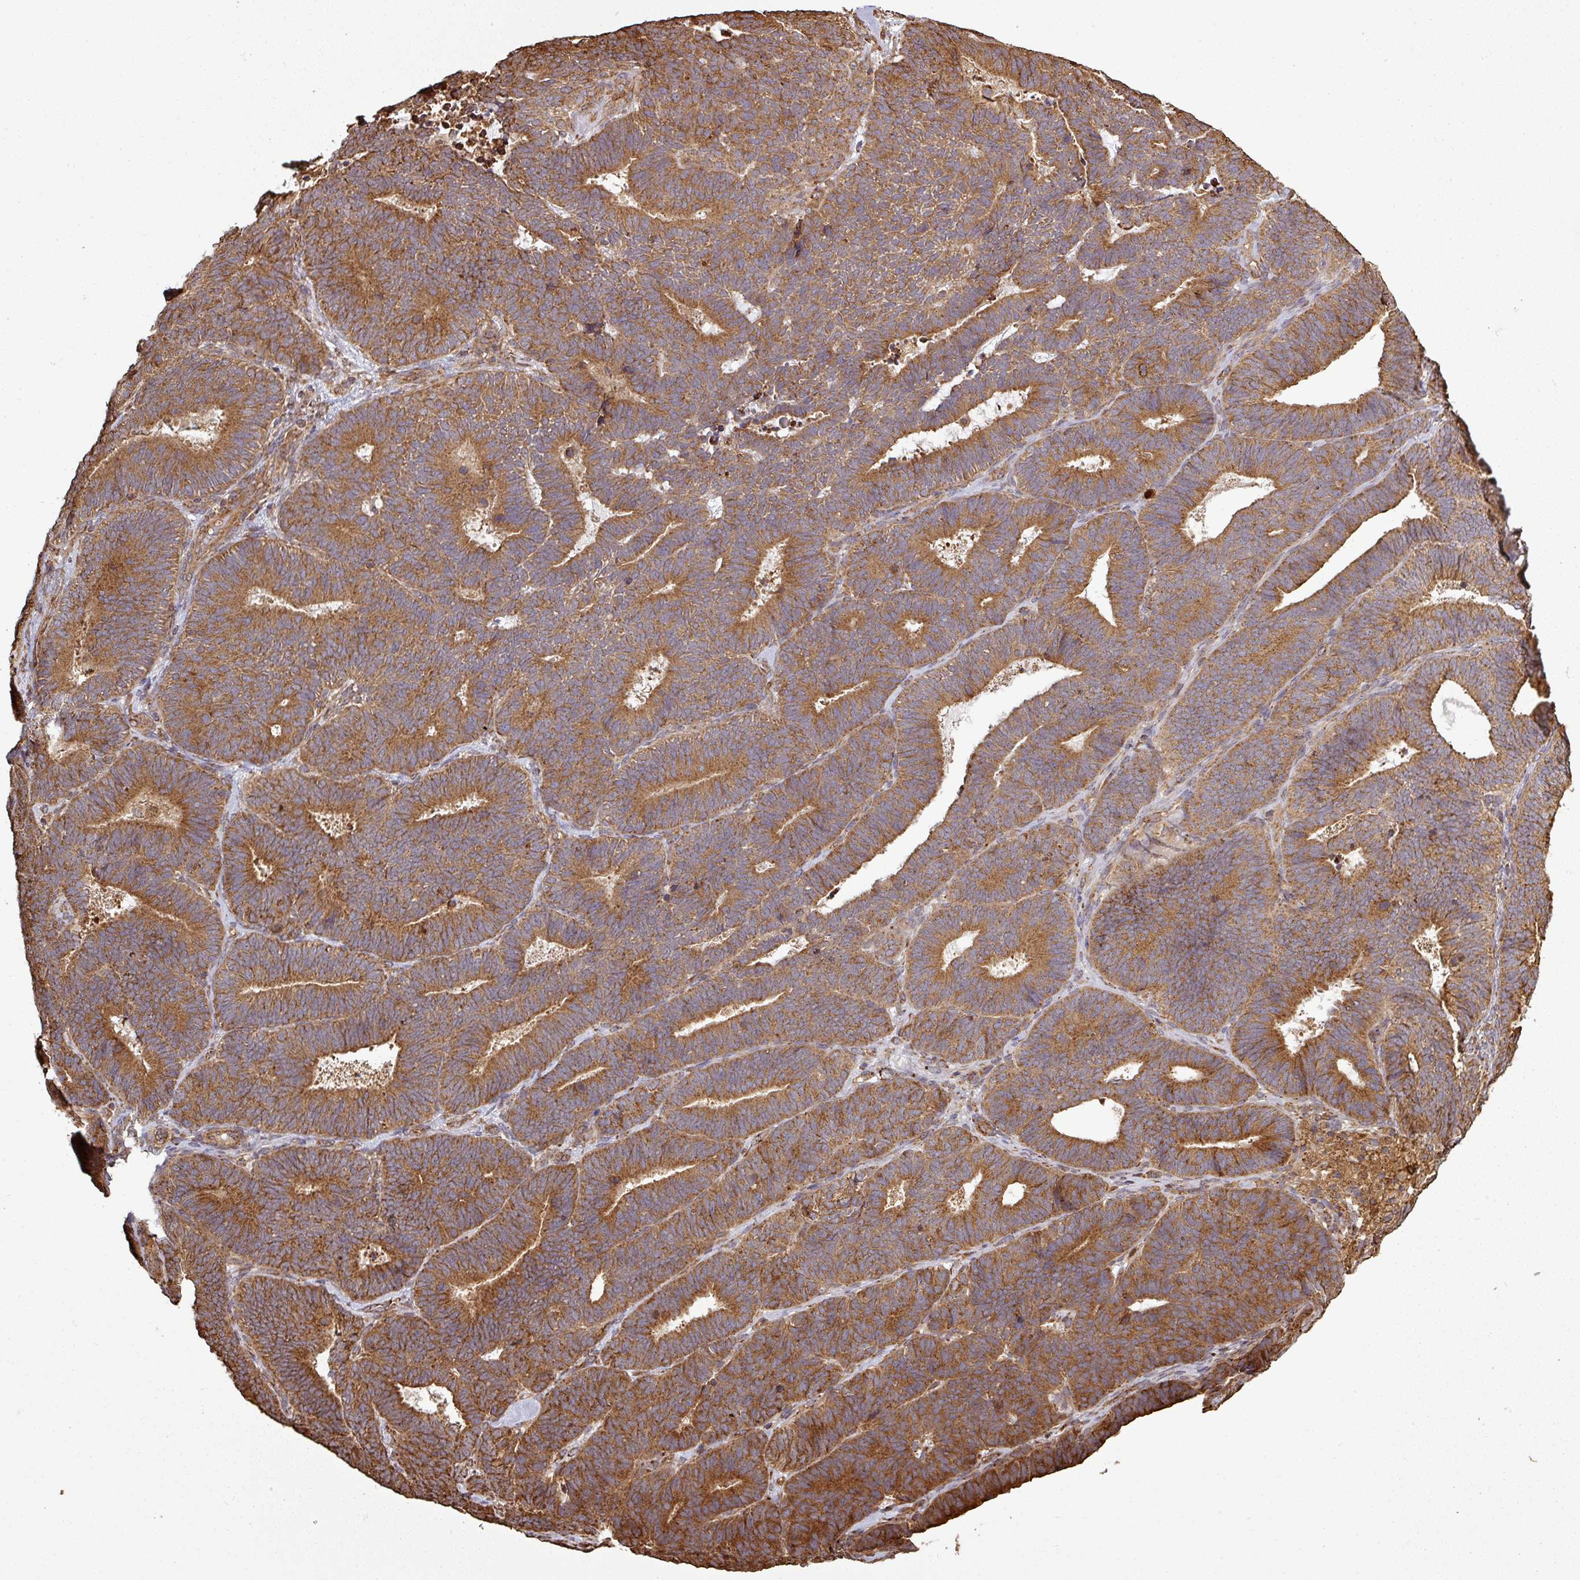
{"staining": {"intensity": "strong", "quantity": ">75%", "location": "cytoplasmic/membranous"}, "tissue": "endometrial cancer", "cell_type": "Tumor cells", "image_type": "cancer", "snomed": [{"axis": "morphology", "description": "Adenocarcinoma, NOS"}, {"axis": "topography", "description": "Endometrium"}], "caption": "Human endometrial cancer (adenocarcinoma) stained with a brown dye displays strong cytoplasmic/membranous positive staining in approximately >75% of tumor cells.", "gene": "PLEKHM1", "patient": {"sex": "female", "age": 70}}